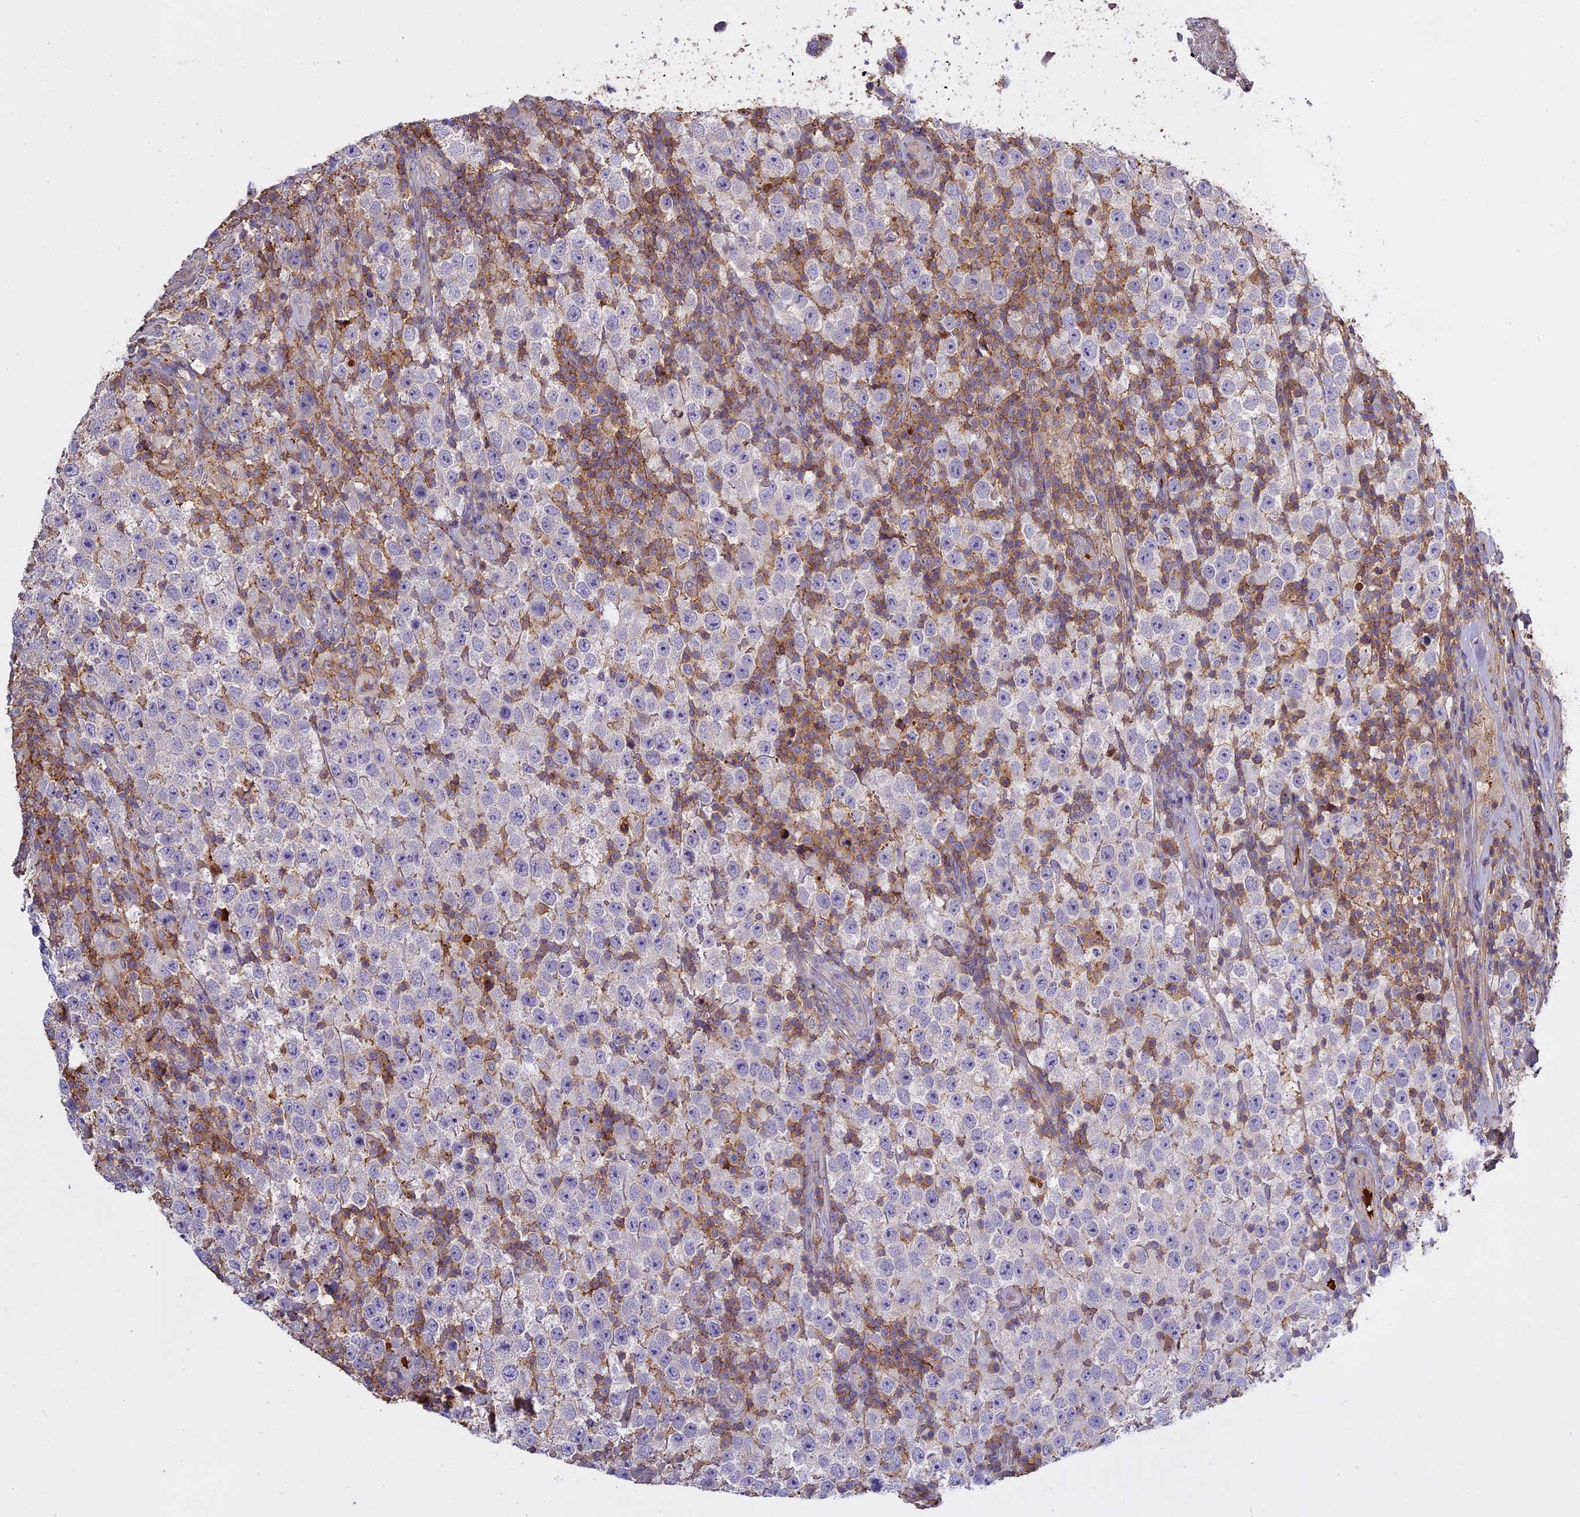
{"staining": {"intensity": "negative", "quantity": "none", "location": "none"}, "tissue": "testis cancer", "cell_type": "Tumor cells", "image_type": "cancer", "snomed": [{"axis": "morphology", "description": "Normal tissue, NOS"}, {"axis": "morphology", "description": "Urothelial carcinoma, High grade"}, {"axis": "morphology", "description": "Seminoma, NOS"}, {"axis": "morphology", "description": "Carcinoma, Embryonal, NOS"}, {"axis": "topography", "description": "Urinary bladder"}, {"axis": "topography", "description": "Testis"}], "caption": "A micrograph of high-grade urothelial carcinoma (testis) stained for a protein demonstrates no brown staining in tumor cells. (Immunohistochemistry (ihc), brightfield microscopy, high magnification).", "gene": "CFAP119", "patient": {"sex": "male", "age": 41}}